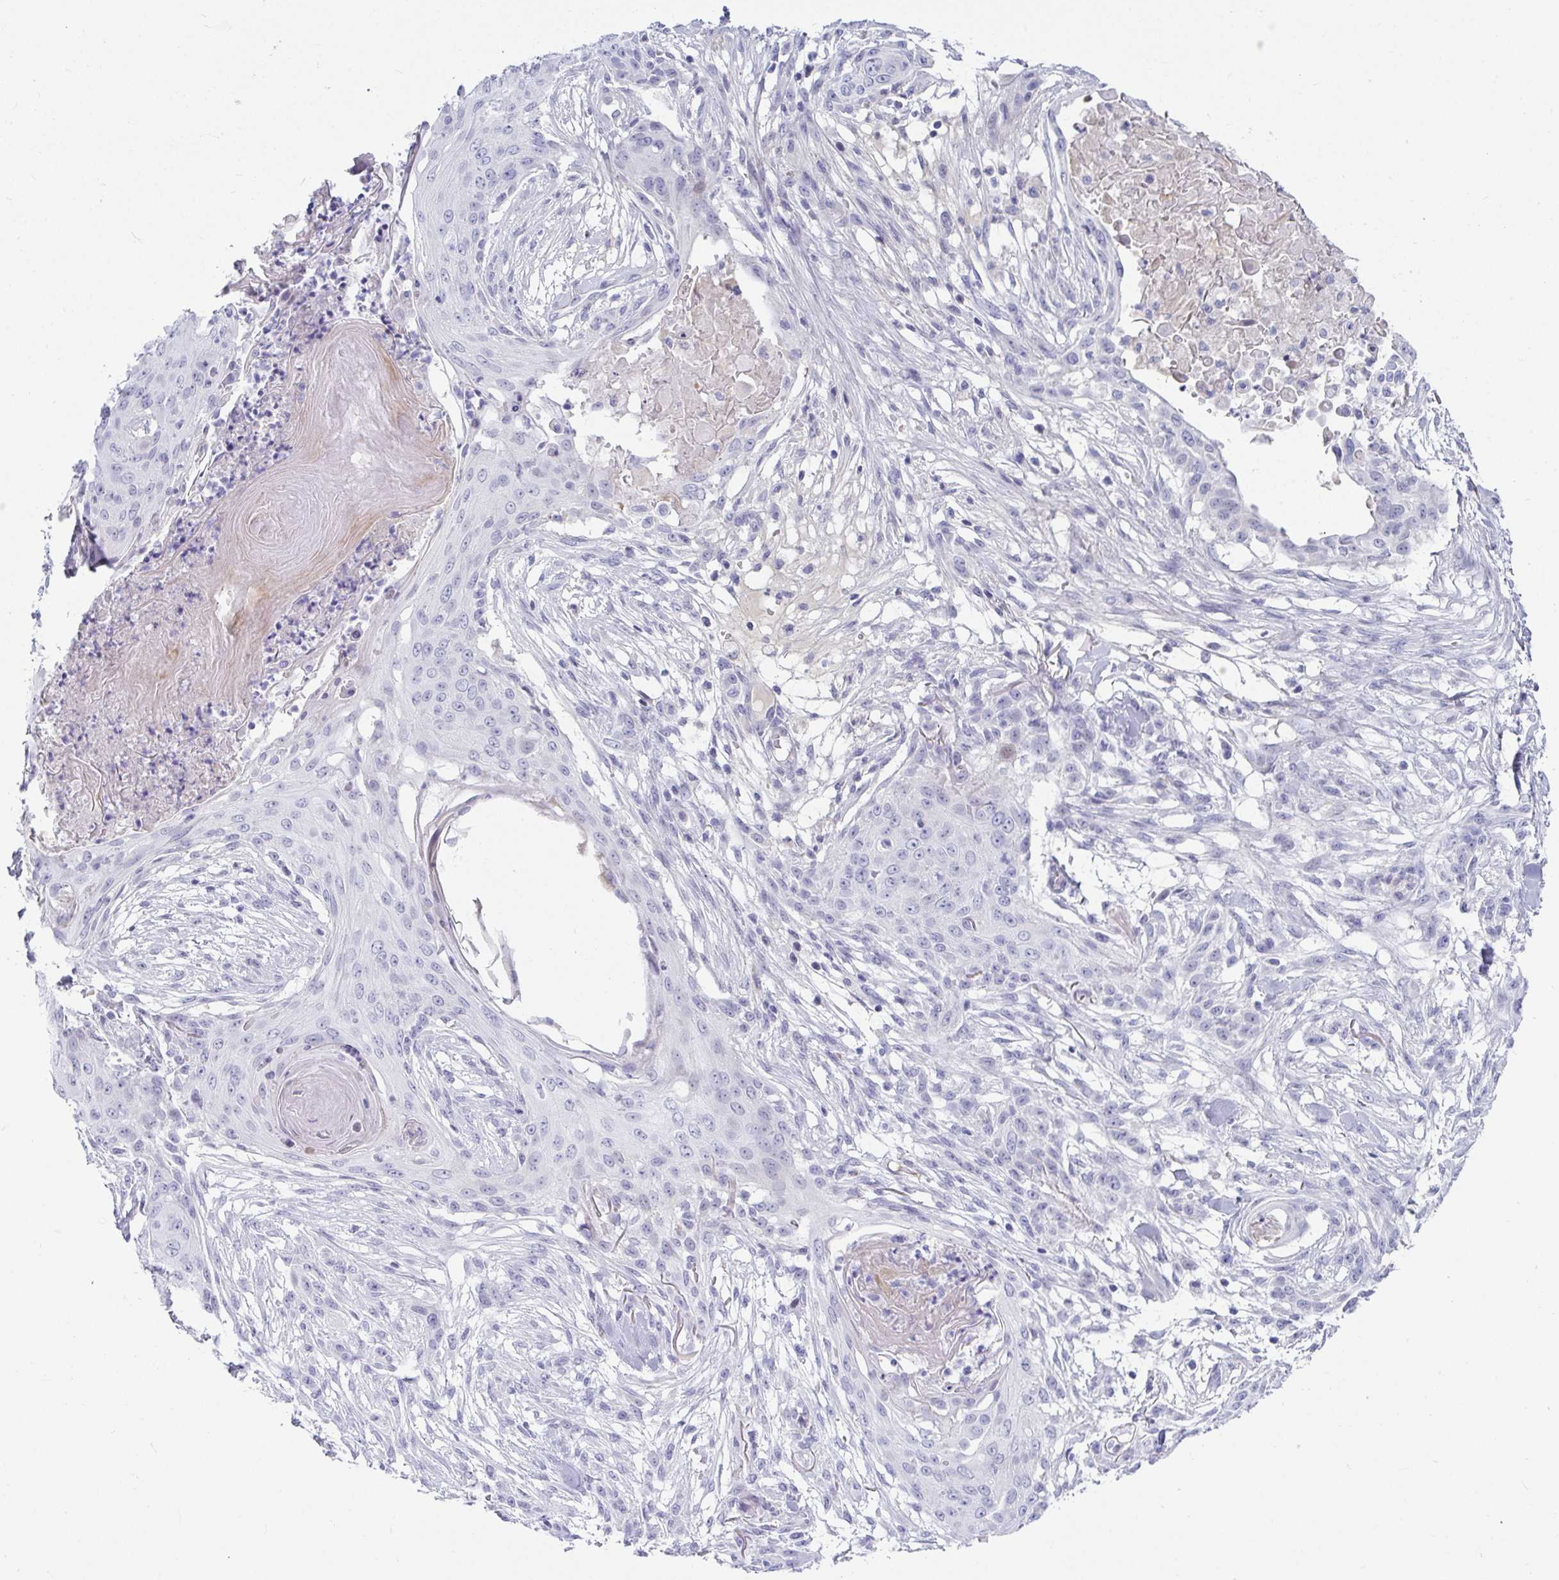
{"staining": {"intensity": "negative", "quantity": "none", "location": "none"}, "tissue": "skin cancer", "cell_type": "Tumor cells", "image_type": "cancer", "snomed": [{"axis": "morphology", "description": "Squamous cell carcinoma, NOS"}, {"axis": "topography", "description": "Skin"}], "caption": "Immunohistochemical staining of human skin cancer demonstrates no significant positivity in tumor cells.", "gene": "NPY", "patient": {"sex": "female", "age": 59}}